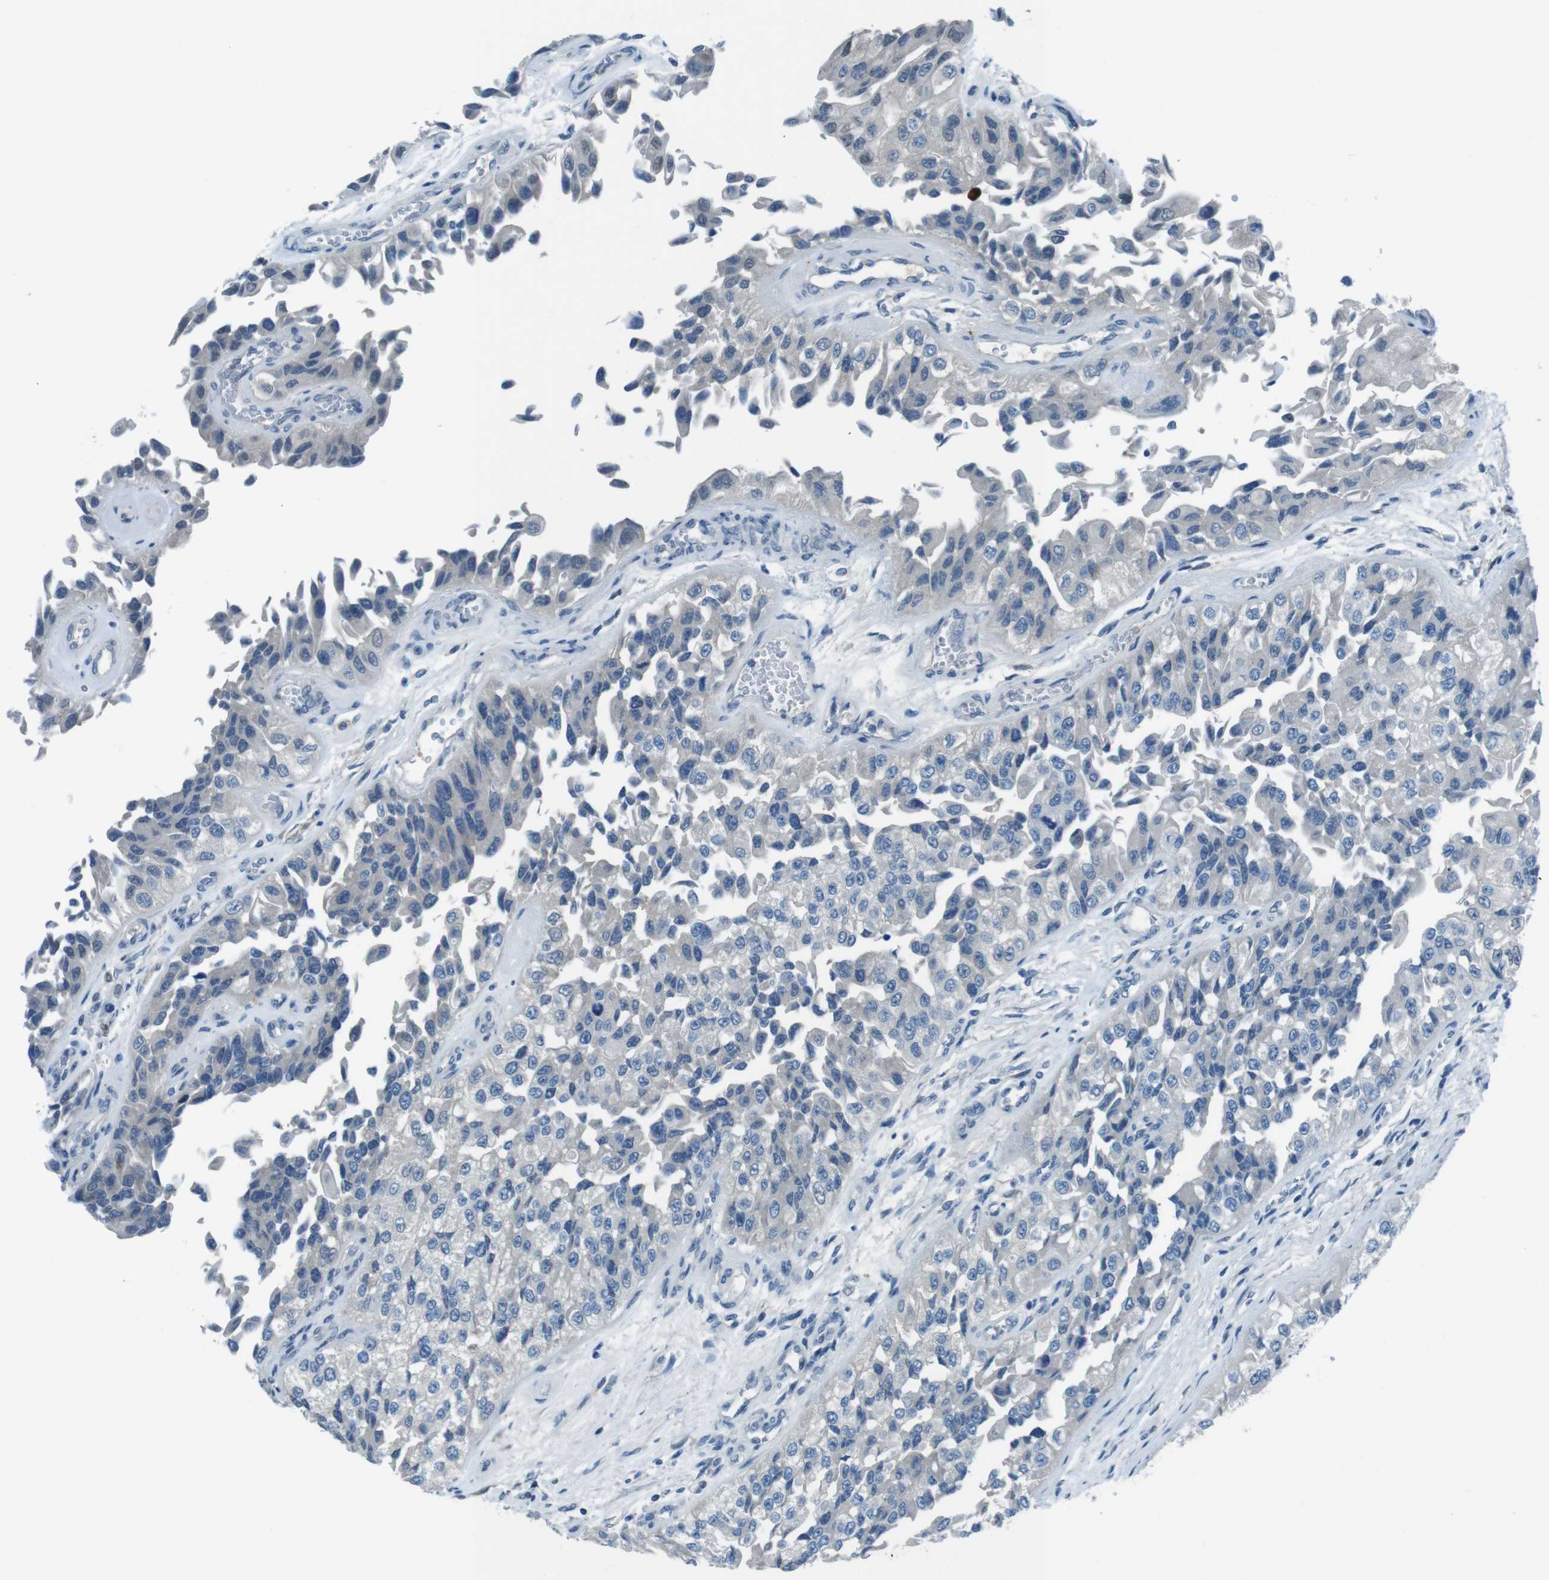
{"staining": {"intensity": "negative", "quantity": "none", "location": "none"}, "tissue": "urothelial cancer", "cell_type": "Tumor cells", "image_type": "cancer", "snomed": [{"axis": "morphology", "description": "Urothelial carcinoma, High grade"}, {"axis": "topography", "description": "Kidney"}, {"axis": "topography", "description": "Urinary bladder"}], "caption": "High magnification brightfield microscopy of urothelial cancer stained with DAB (brown) and counterstained with hematoxylin (blue): tumor cells show no significant positivity.", "gene": "NANOS2", "patient": {"sex": "male", "age": 77}}